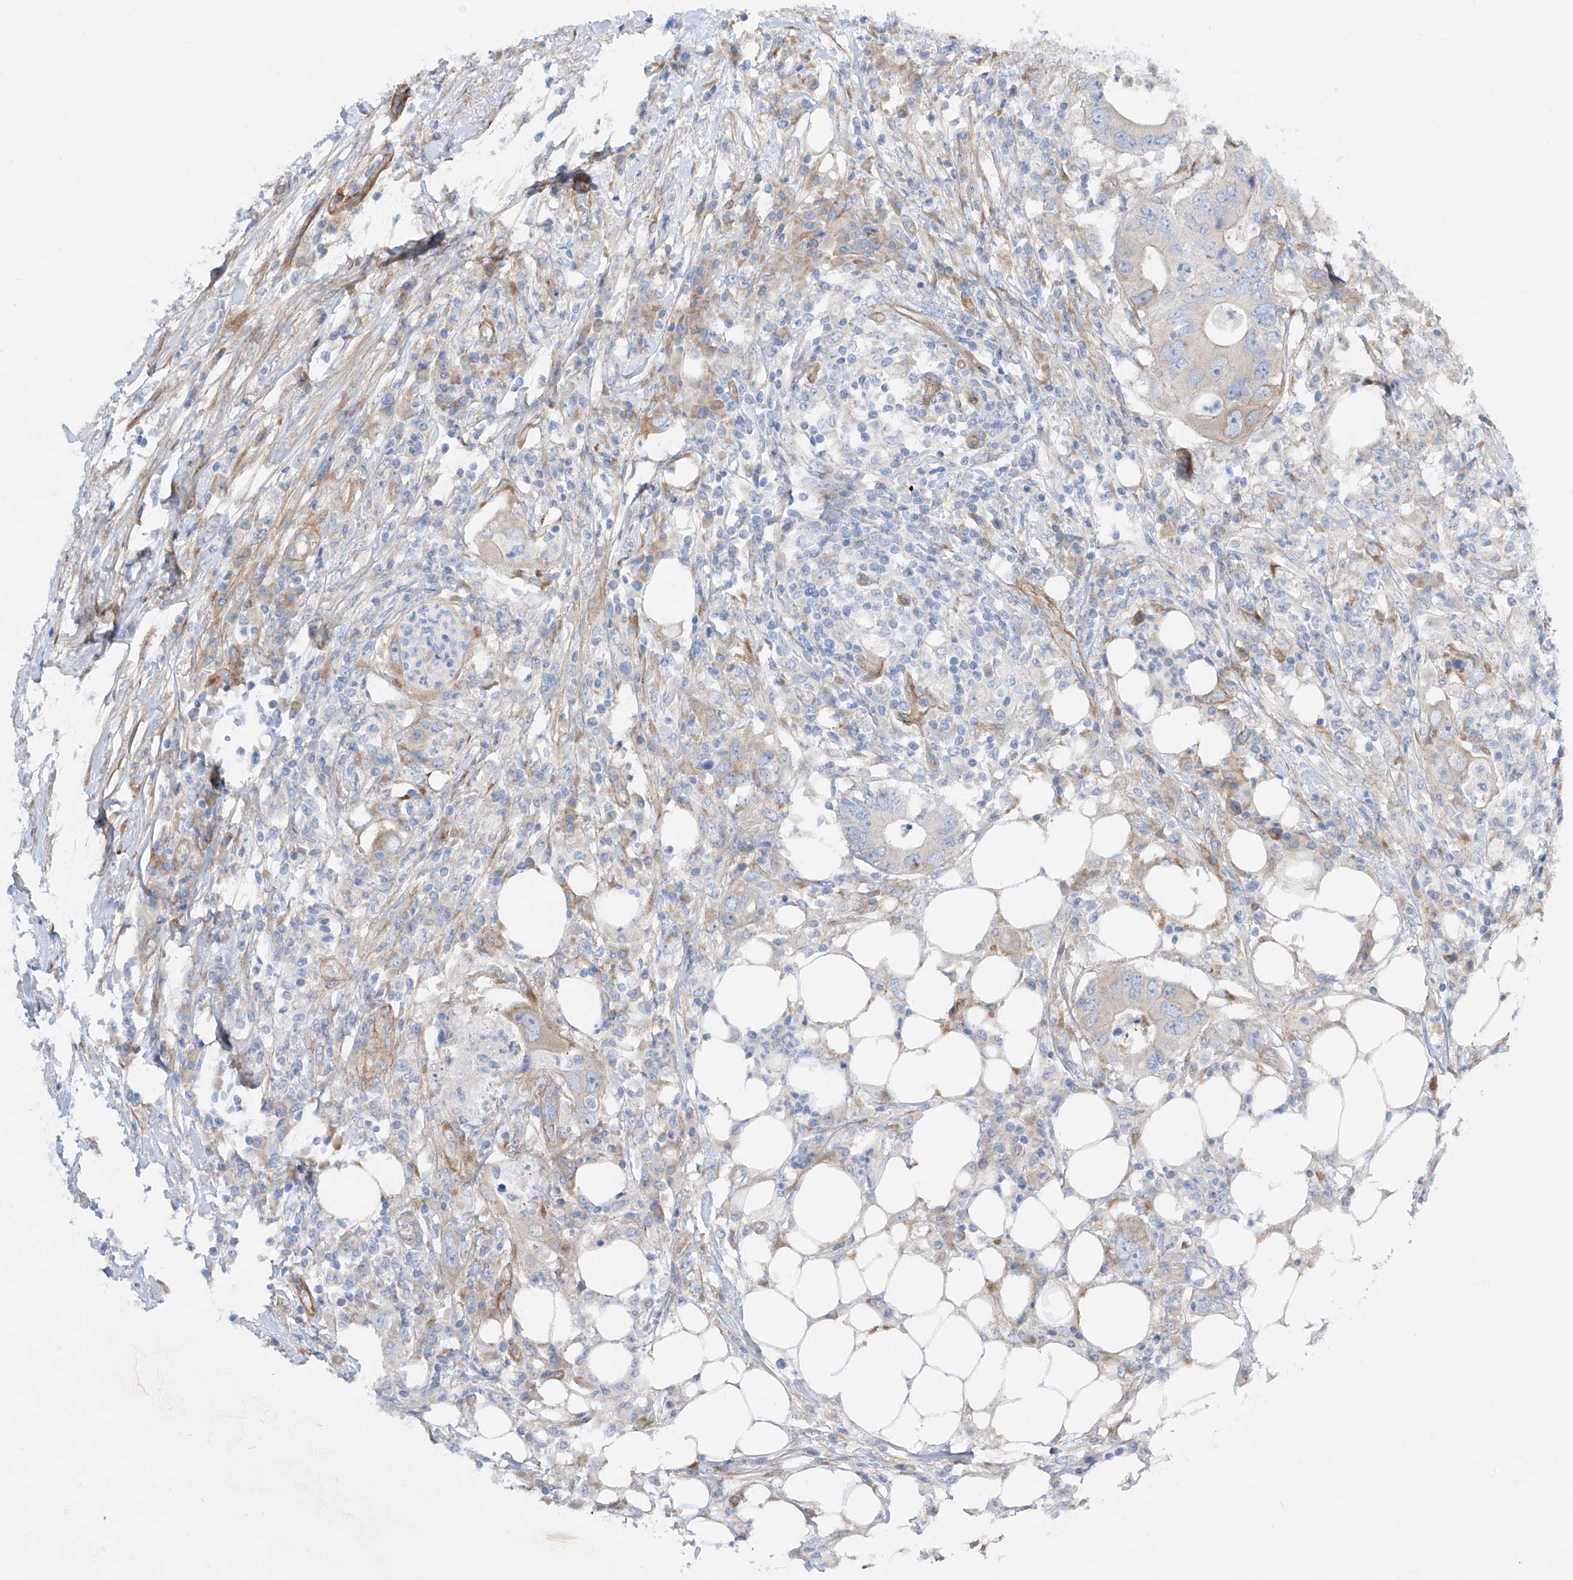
{"staining": {"intensity": "negative", "quantity": "none", "location": "none"}, "tissue": "colorectal cancer", "cell_type": "Tumor cells", "image_type": "cancer", "snomed": [{"axis": "morphology", "description": "Adenocarcinoma, NOS"}, {"axis": "topography", "description": "Colon"}], "caption": "This is a micrograph of immunohistochemistry (IHC) staining of adenocarcinoma (colorectal), which shows no positivity in tumor cells.", "gene": "LCA5", "patient": {"sex": "male", "age": 71}}